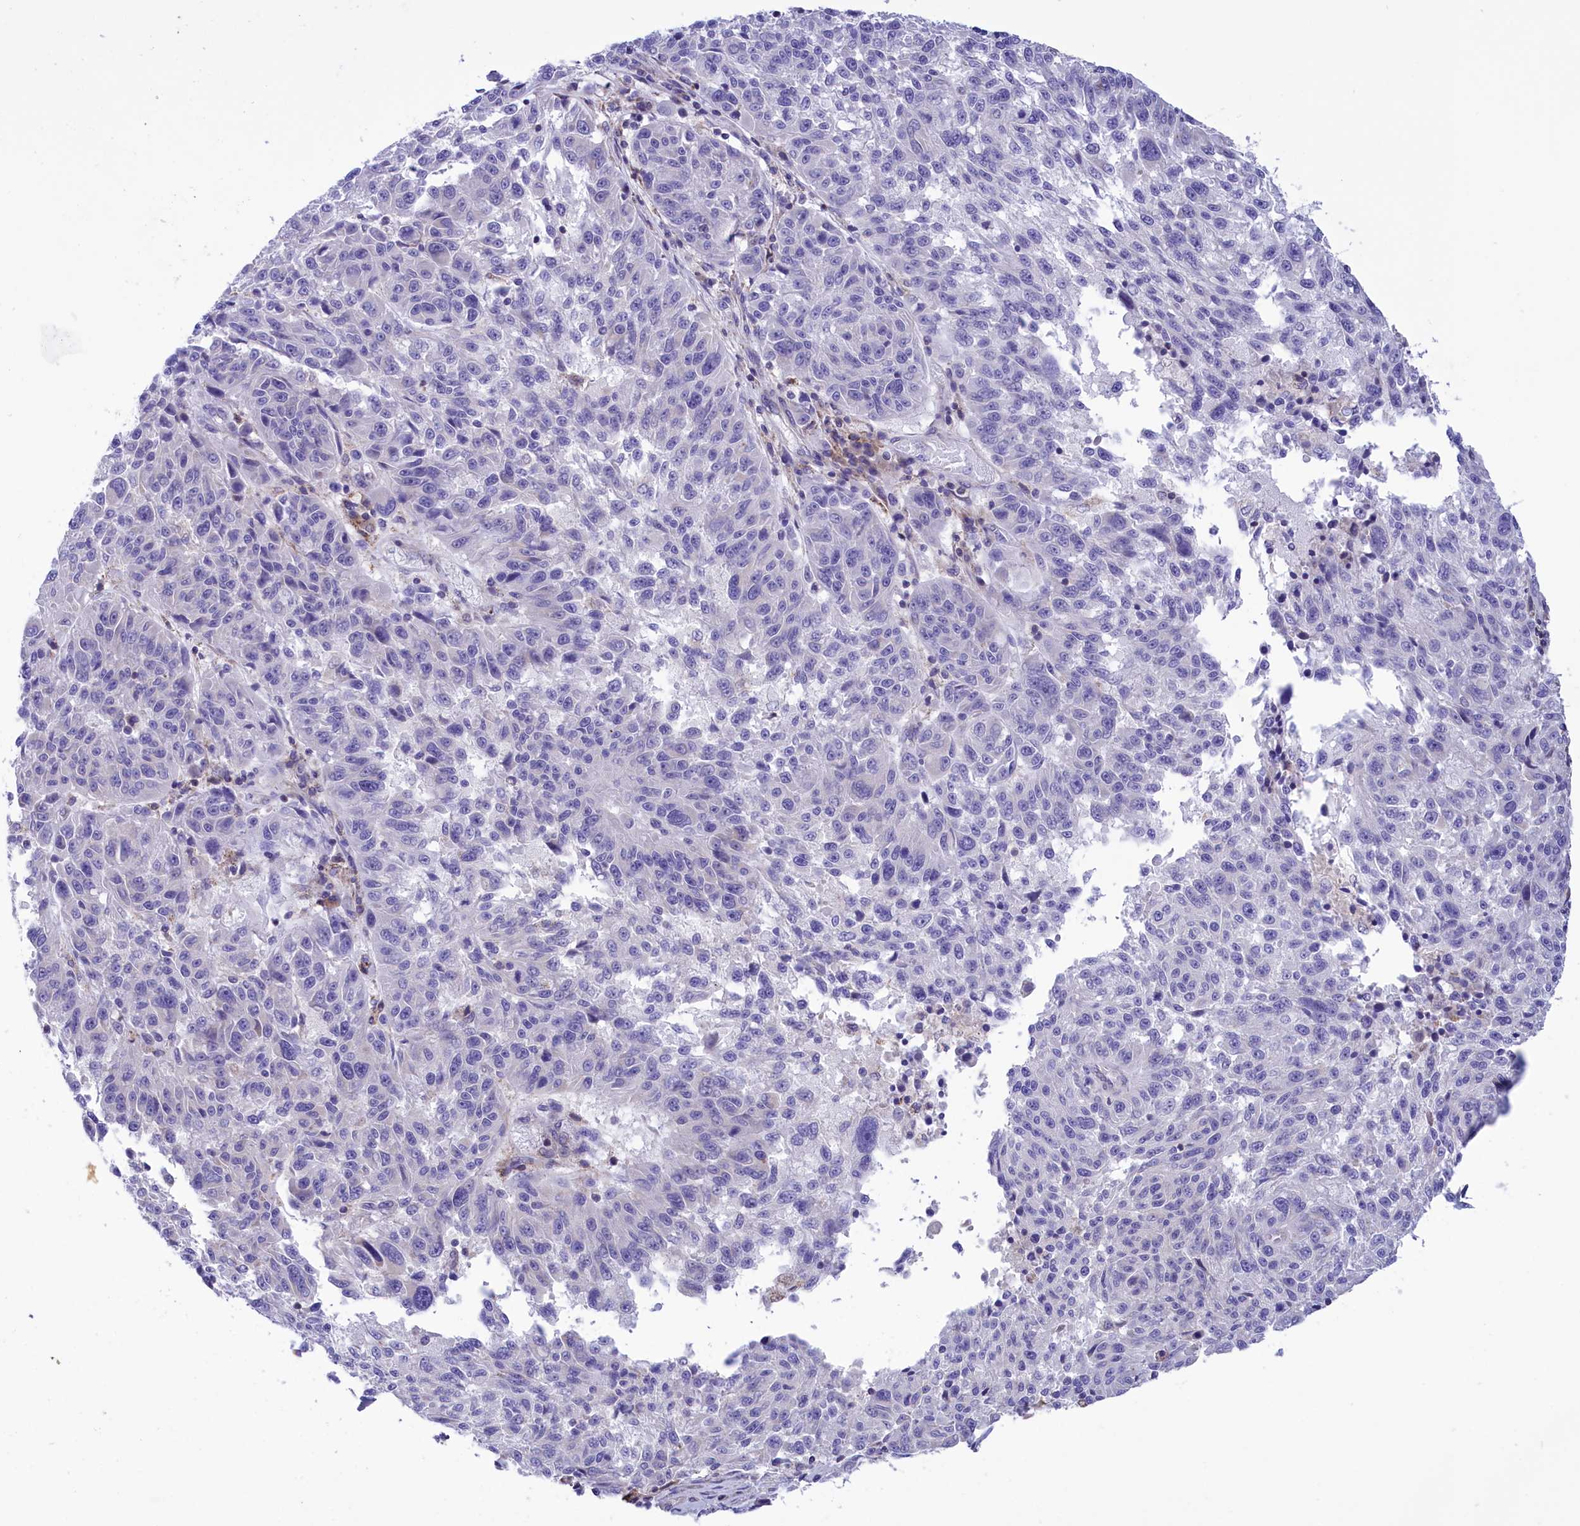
{"staining": {"intensity": "negative", "quantity": "none", "location": "none"}, "tissue": "melanoma", "cell_type": "Tumor cells", "image_type": "cancer", "snomed": [{"axis": "morphology", "description": "Malignant melanoma, NOS"}, {"axis": "topography", "description": "Skin"}], "caption": "Tumor cells are negative for brown protein staining in malignant melanoma.", "gene": "CORO7-PAM16", "patient": {"sex": "male", "age": 53}}